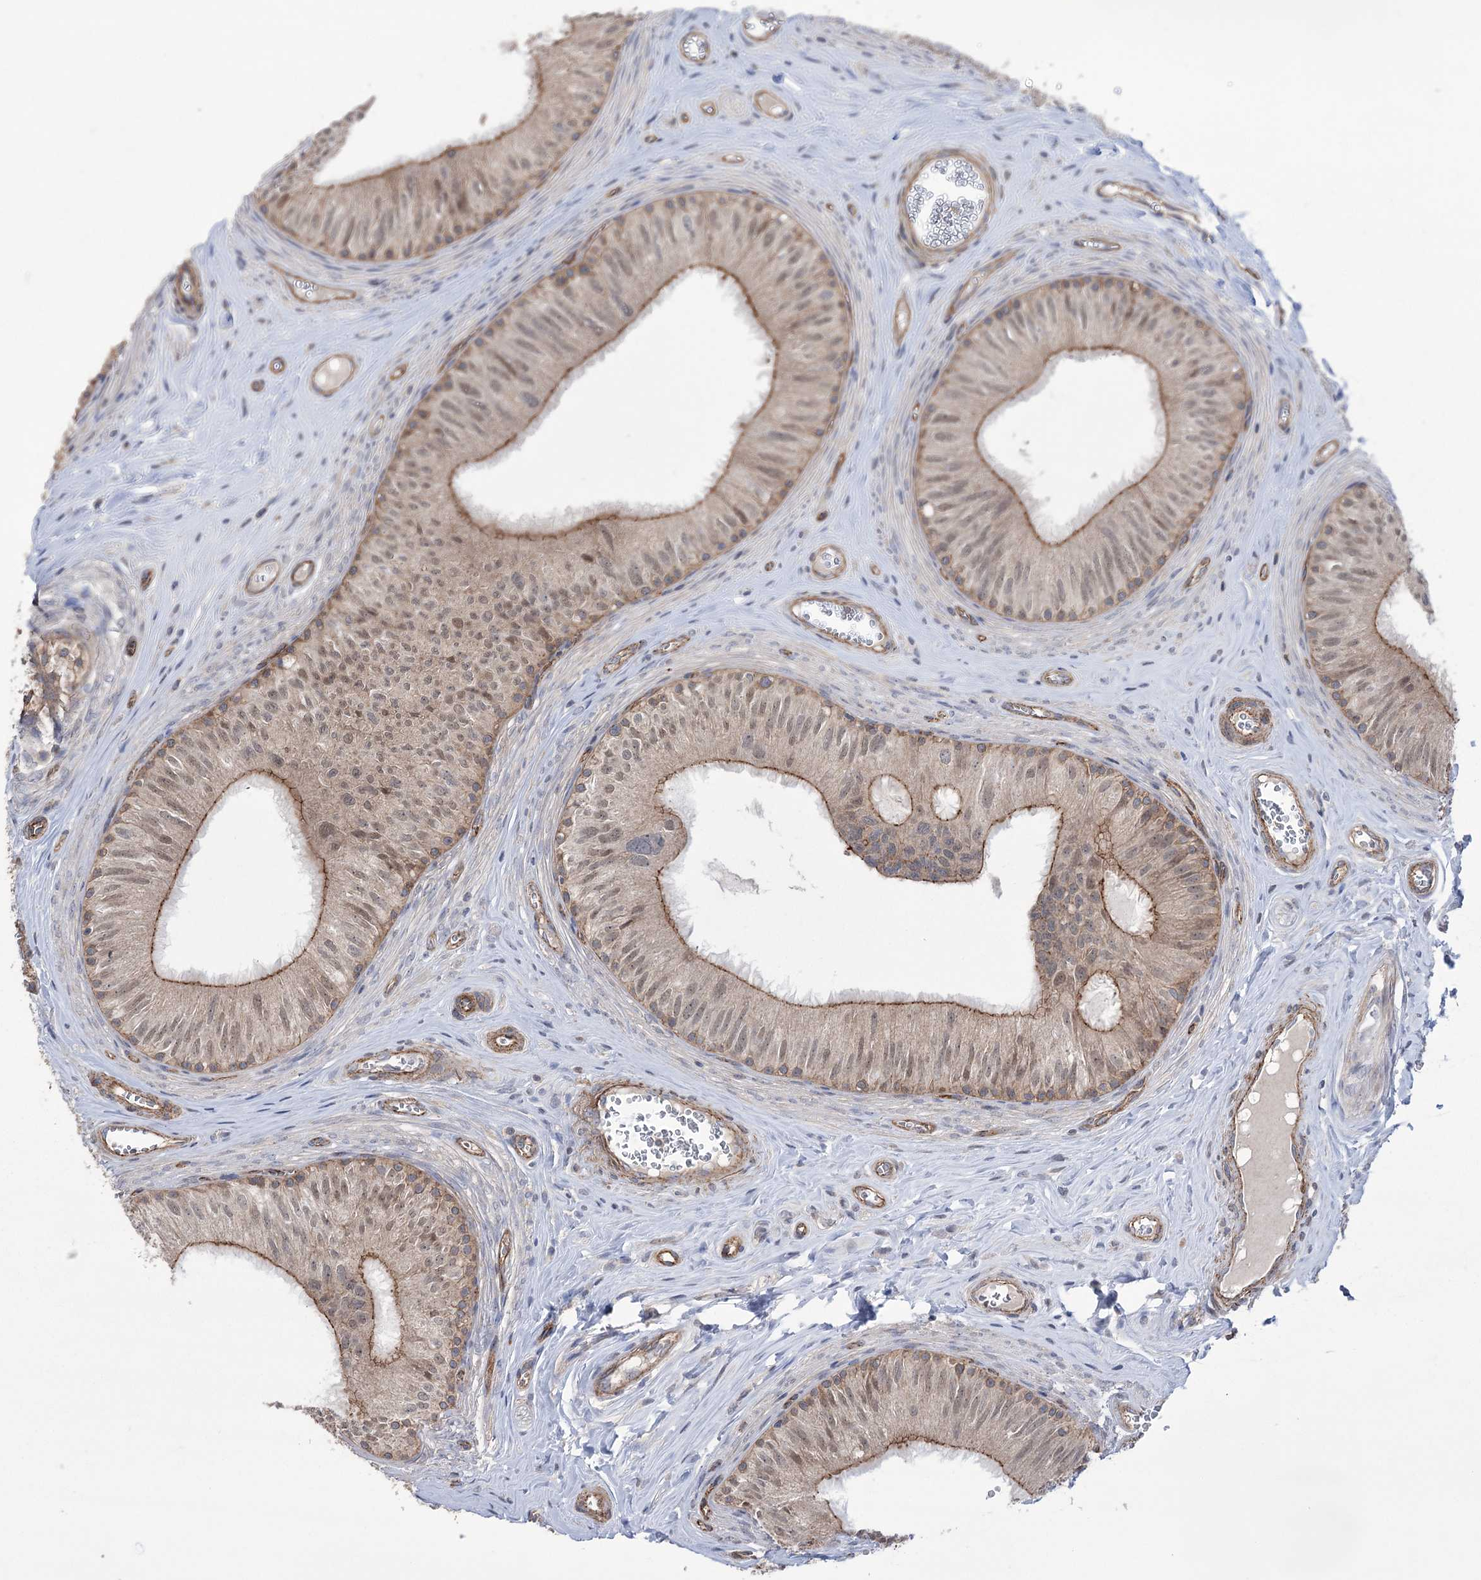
{"staining": {"intensity": "moderate", "quantity": "25%-75%", "location": "cytoplasmic/membranous,nuclear"}, "tissue": "epididymis", "cell_type": "Glandular cells", "image_type": "normal", "snomed": [{"axis": "morphology", "description": "Normal tissue, NOS"}, {"axis": "topography", "description": "Epididymis"}], "caption": "A medium amount of moderate cytoplasmic/membranous,nuclear positivity is seen in approximately 25%-75% of glandular cells in benign epididymis.", "gene": "TRIM71", "patient": {"sex": "male", "age": 46}}